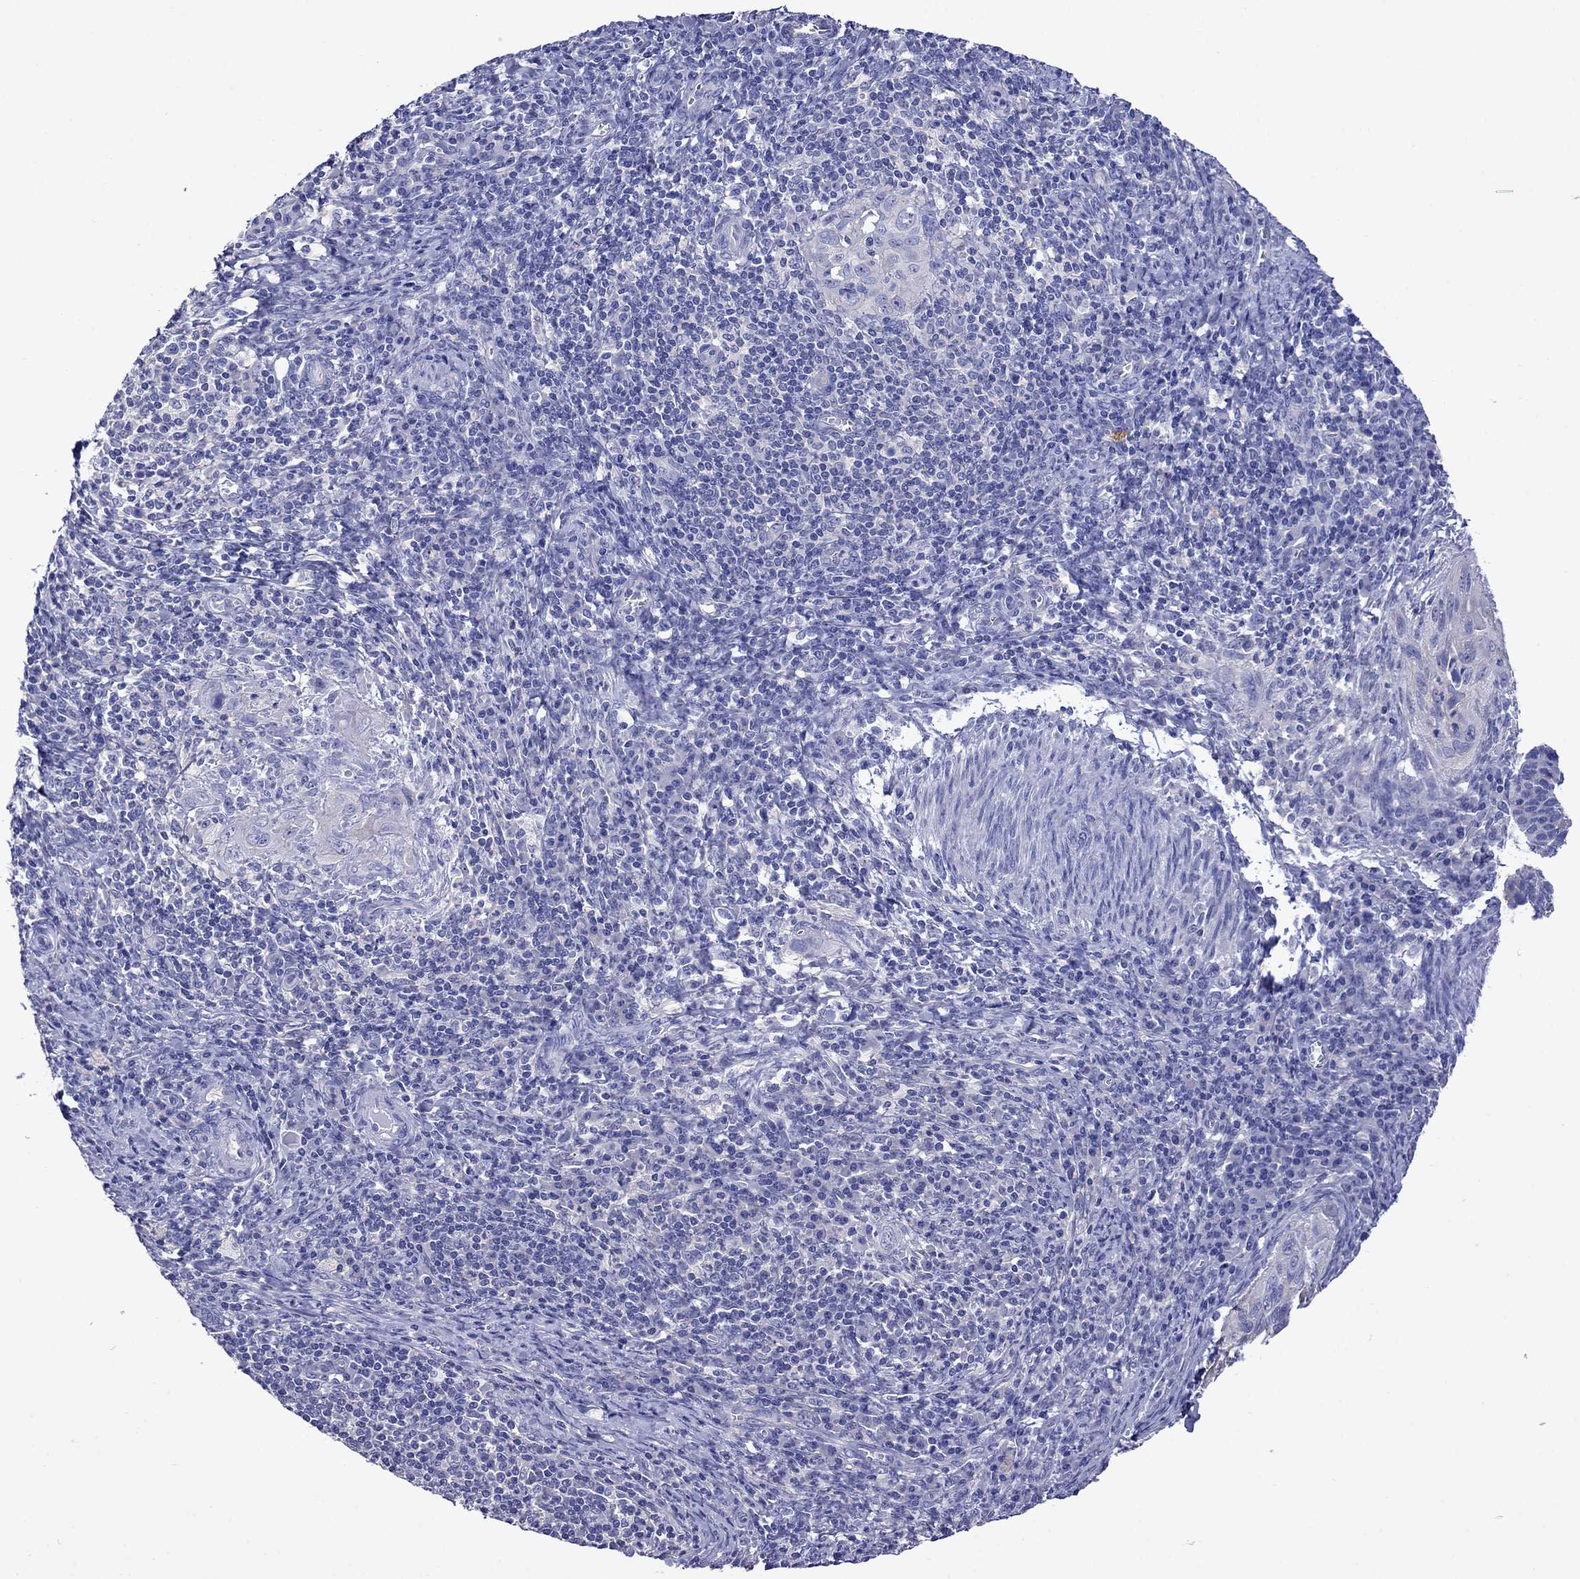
{"staining": {"intensity": "negative", "quantity": "none", "location": "none"}, "tissue": "cervical cancer", "cell_type": "Tumor cells", "image_type": "cancer", "snomed": [{"axis": "morphology", "description": "Squamous cell carcinoma, NOS"}, {"axis": "topography", "description": "Cervix"}], "caption": "DAB (3,3'-diaminobenzidine) immunohistochemical staining of human cervical squamous cell carcinoma exhibits no significant positivity in tumor cells.", "gene": "SCG2", "patient": {"sex": "female", "age": 26}}